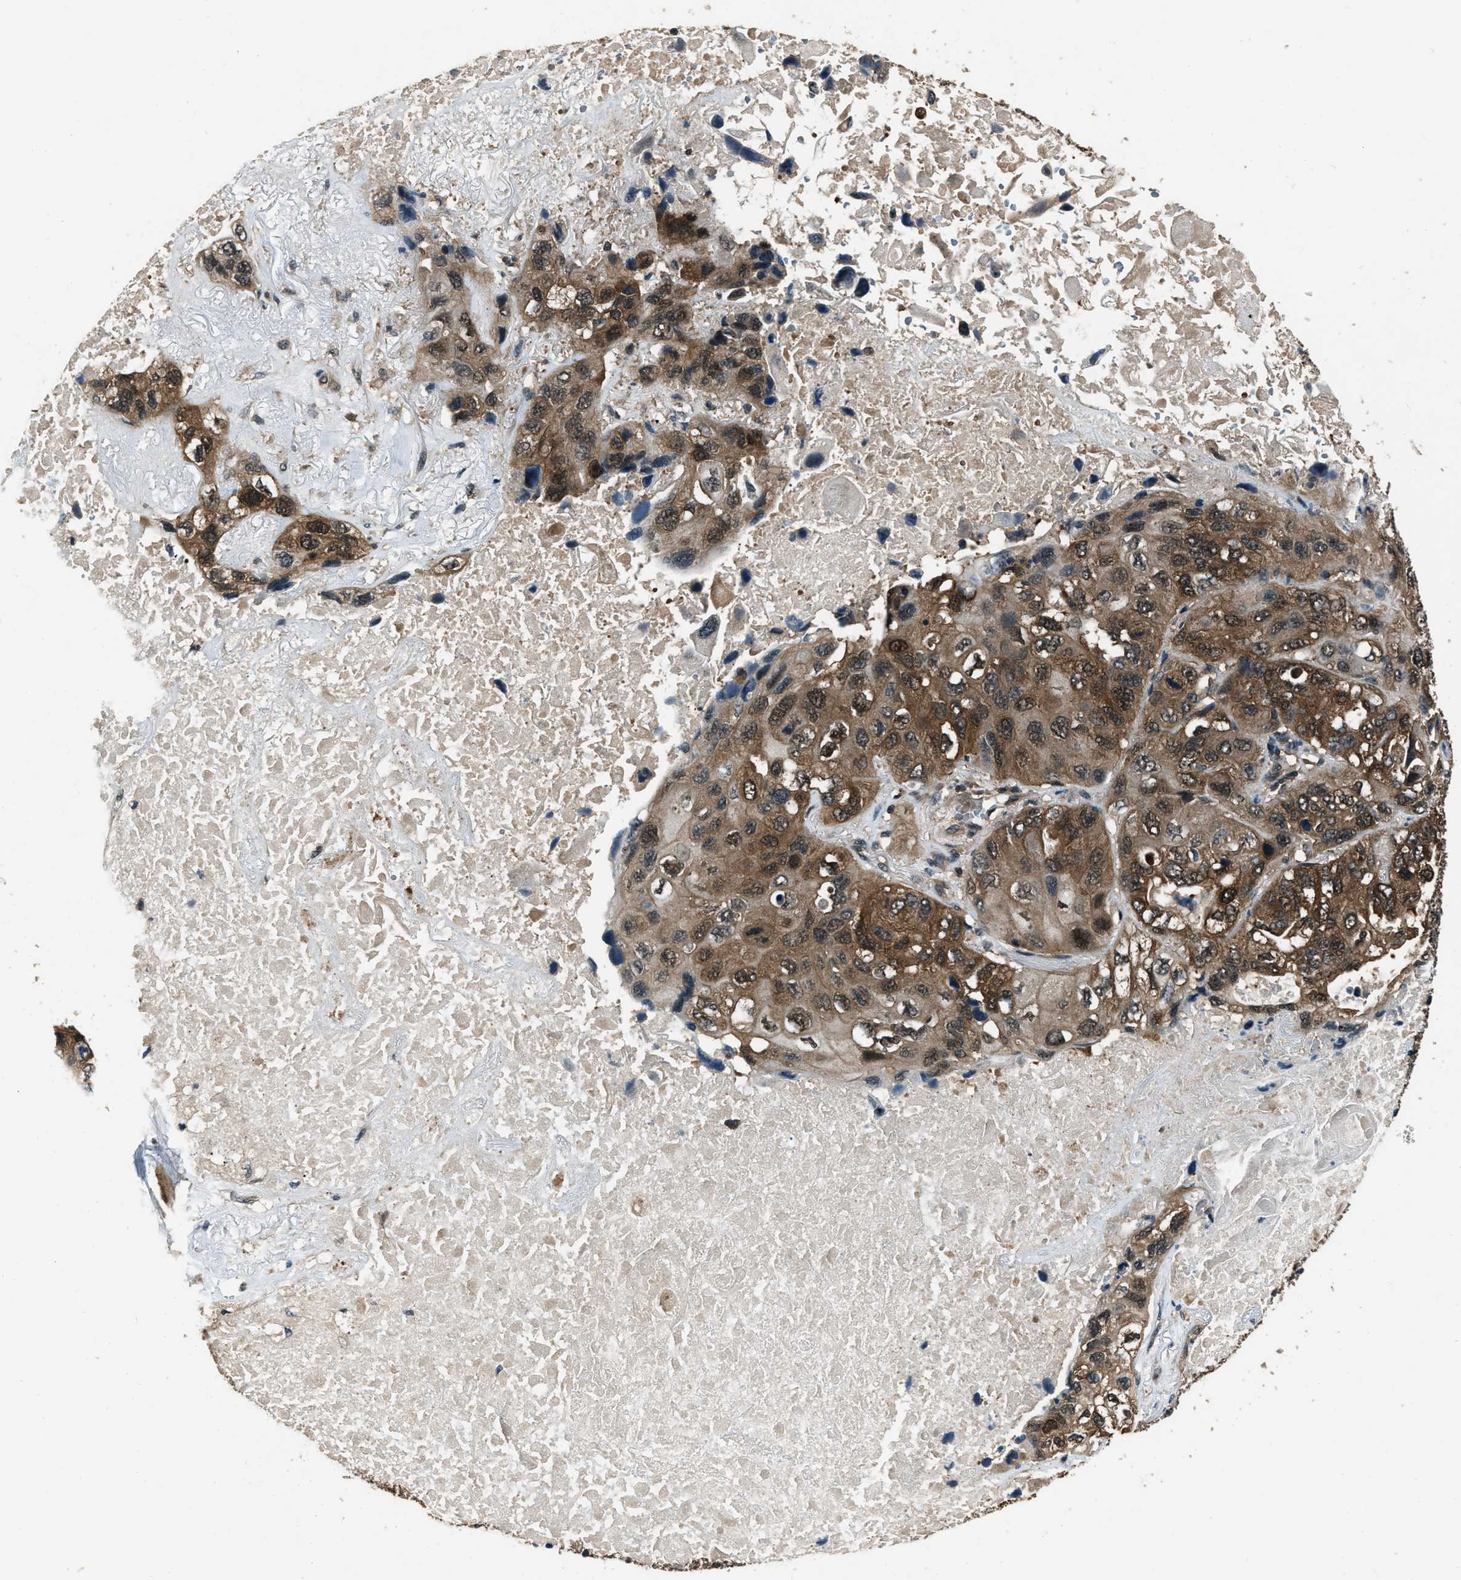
{"staining": {"intensity": "moderate", "quantity": ">75%", "location": "cytoplasmic/membranous,nuclear"}, "tissue": "lung cancer", "cell_type": "Tumor cells", "image_type": "cancer", "snomed": [{"axis": "morphology", "description": "Squamous cell carcinoma, NOS"}, {"axis": "topography", "description": "Lung"}], "caption": "Moderate cytoplasmic/membranous and nuclear protein expression is present in about >75% of tumor cells in lung squamous cell carcinoma.", "gene": "NUDCD3", "patient": {"sex": "female", "age": 73}}